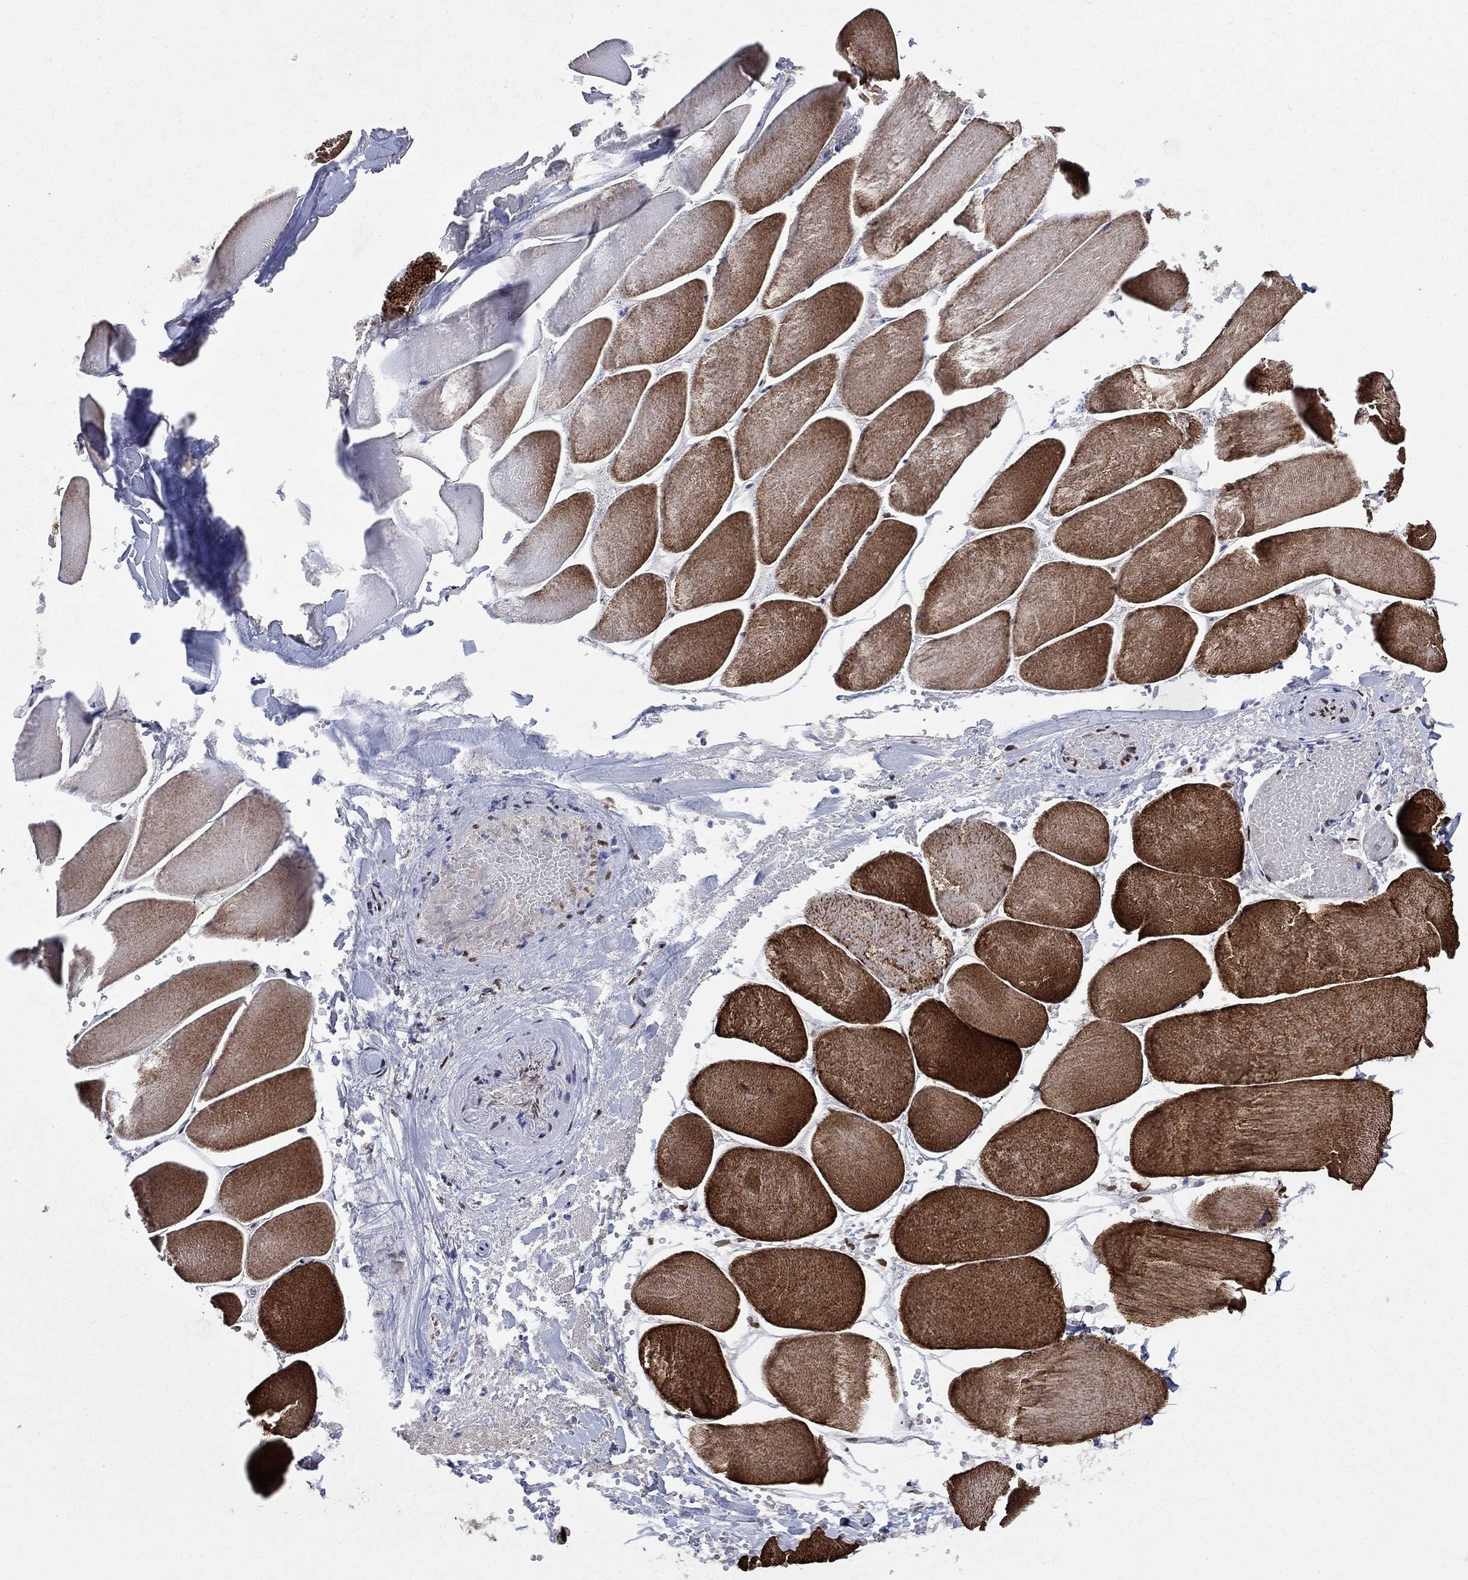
{"staining": {"intensity": "strong", "quantity": ">75%", "location": "cytoplasmic/membranous"}, "tissue": "skeletal muscle", "cell_type": "Myocytes", "image_type": "normal", "snomed": [{"axis": "morphology", "description": "Normal tissue, NOS"}, {"axis": "morphology", "description": "Malignant melanoma, Metastatic site"}, {"axis": "topography", "description": "Skeletal muscle"}], "caption": "DAB (3,3'-diaminobenzidine) immunohistochemical staining of unremarkable human skeletal muscle reveals strong cytoplasmic/membranous protein expression in about >75% of myocytes. The protein is shown in brown color, while the nuclei are stained blue.", "gene": "EMC9", "patient": {"sex": "male", "age": 50}}